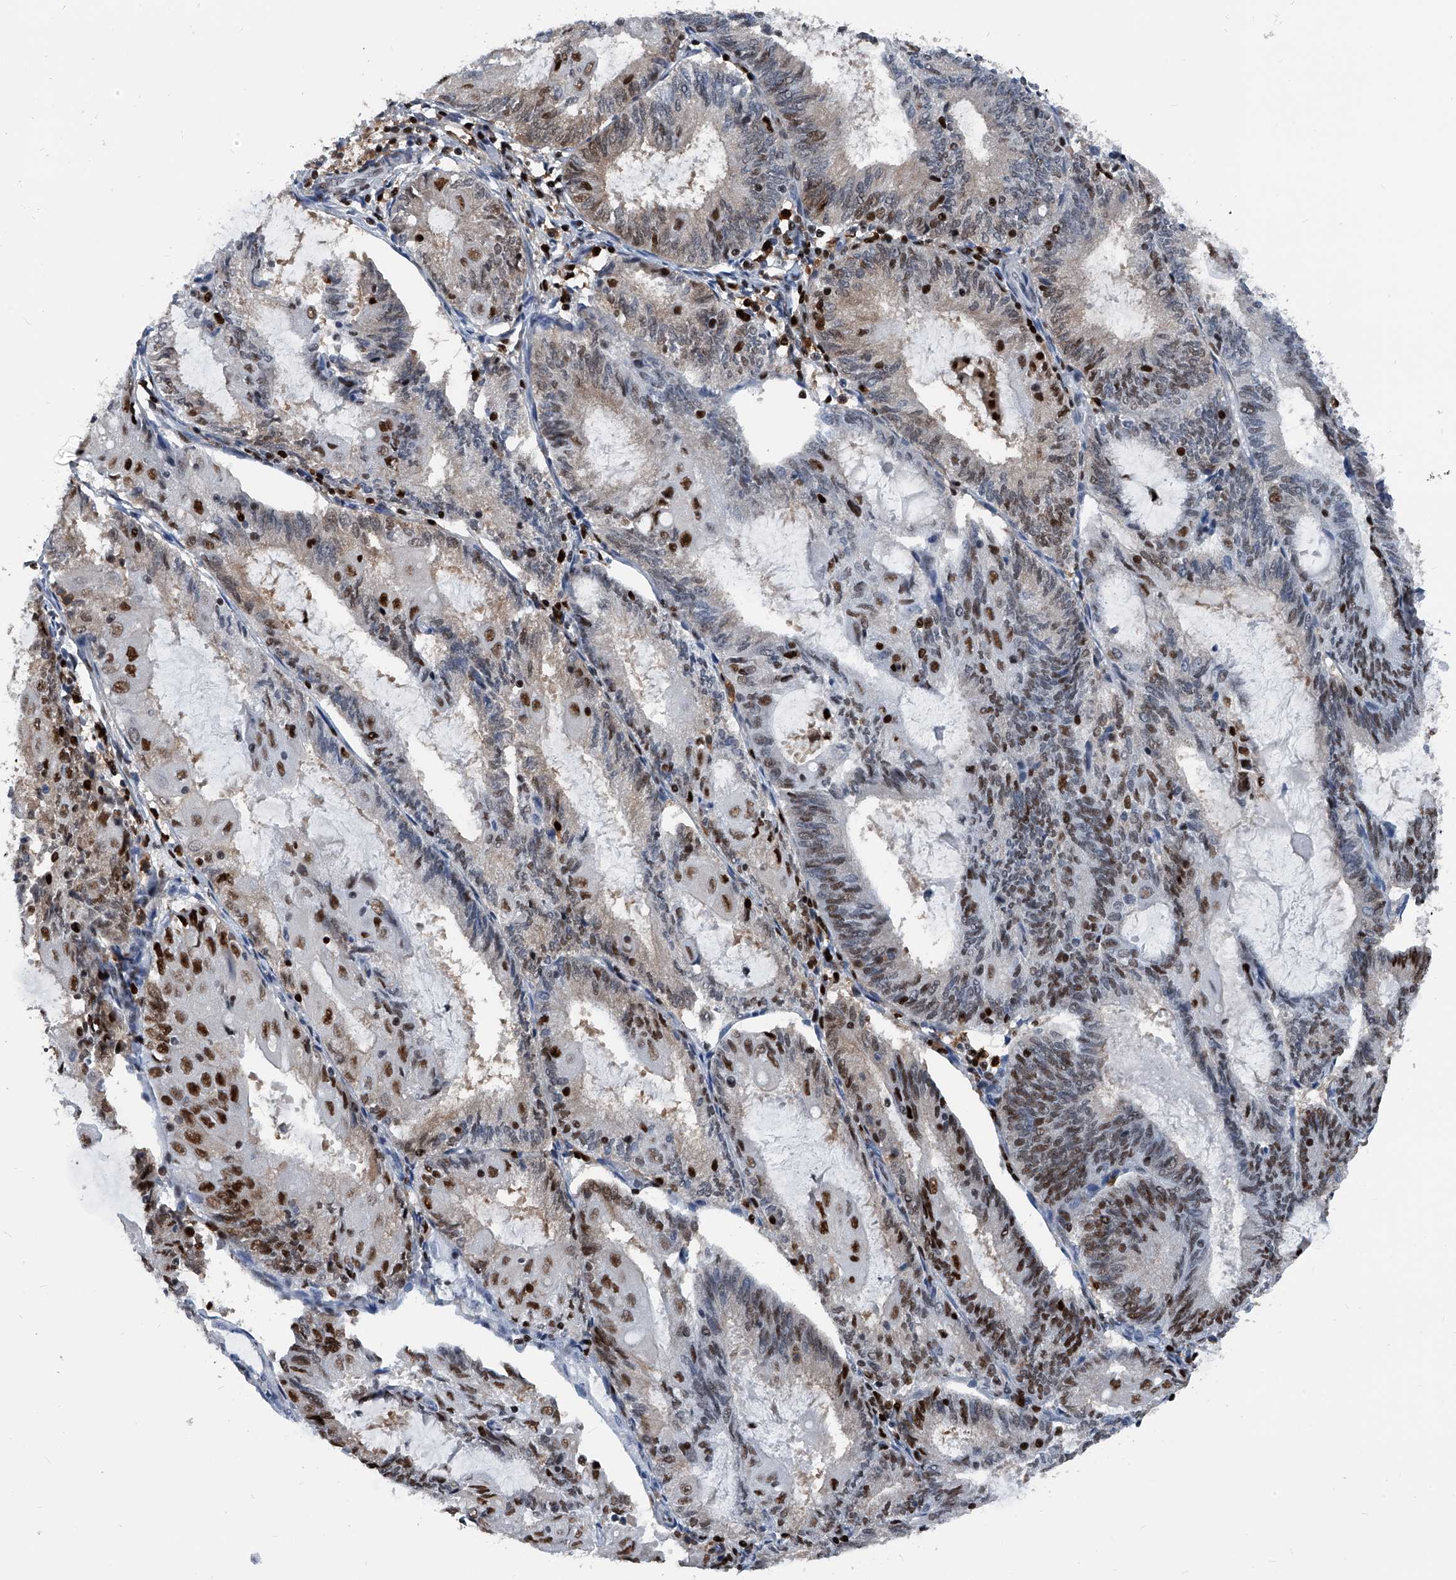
{"staining": {"intensity": "strong", "quantity": "25%-75%", "location": "nuclear"}, "tissue": "endometrial cancer", "cell_type": "Tumor cells", "image_type": "cancer", "snomed": [{"axis": "morphology", "description": "Adenocarcinoma, NOS"}, {"axis": "topography", "description": "Endometrium"}], "caption": "Tumor cells exhibit high levels of strong nuclear staining in about 25%-75% of cells in endometrial cancer (adenocarcinoma). (DAB (3,3'-diaminobenzidine) = brown stain, brightfield microscopy at high magnification).", "gene": "FKBP5", "patient": {"sex": "female", "age": 81}}